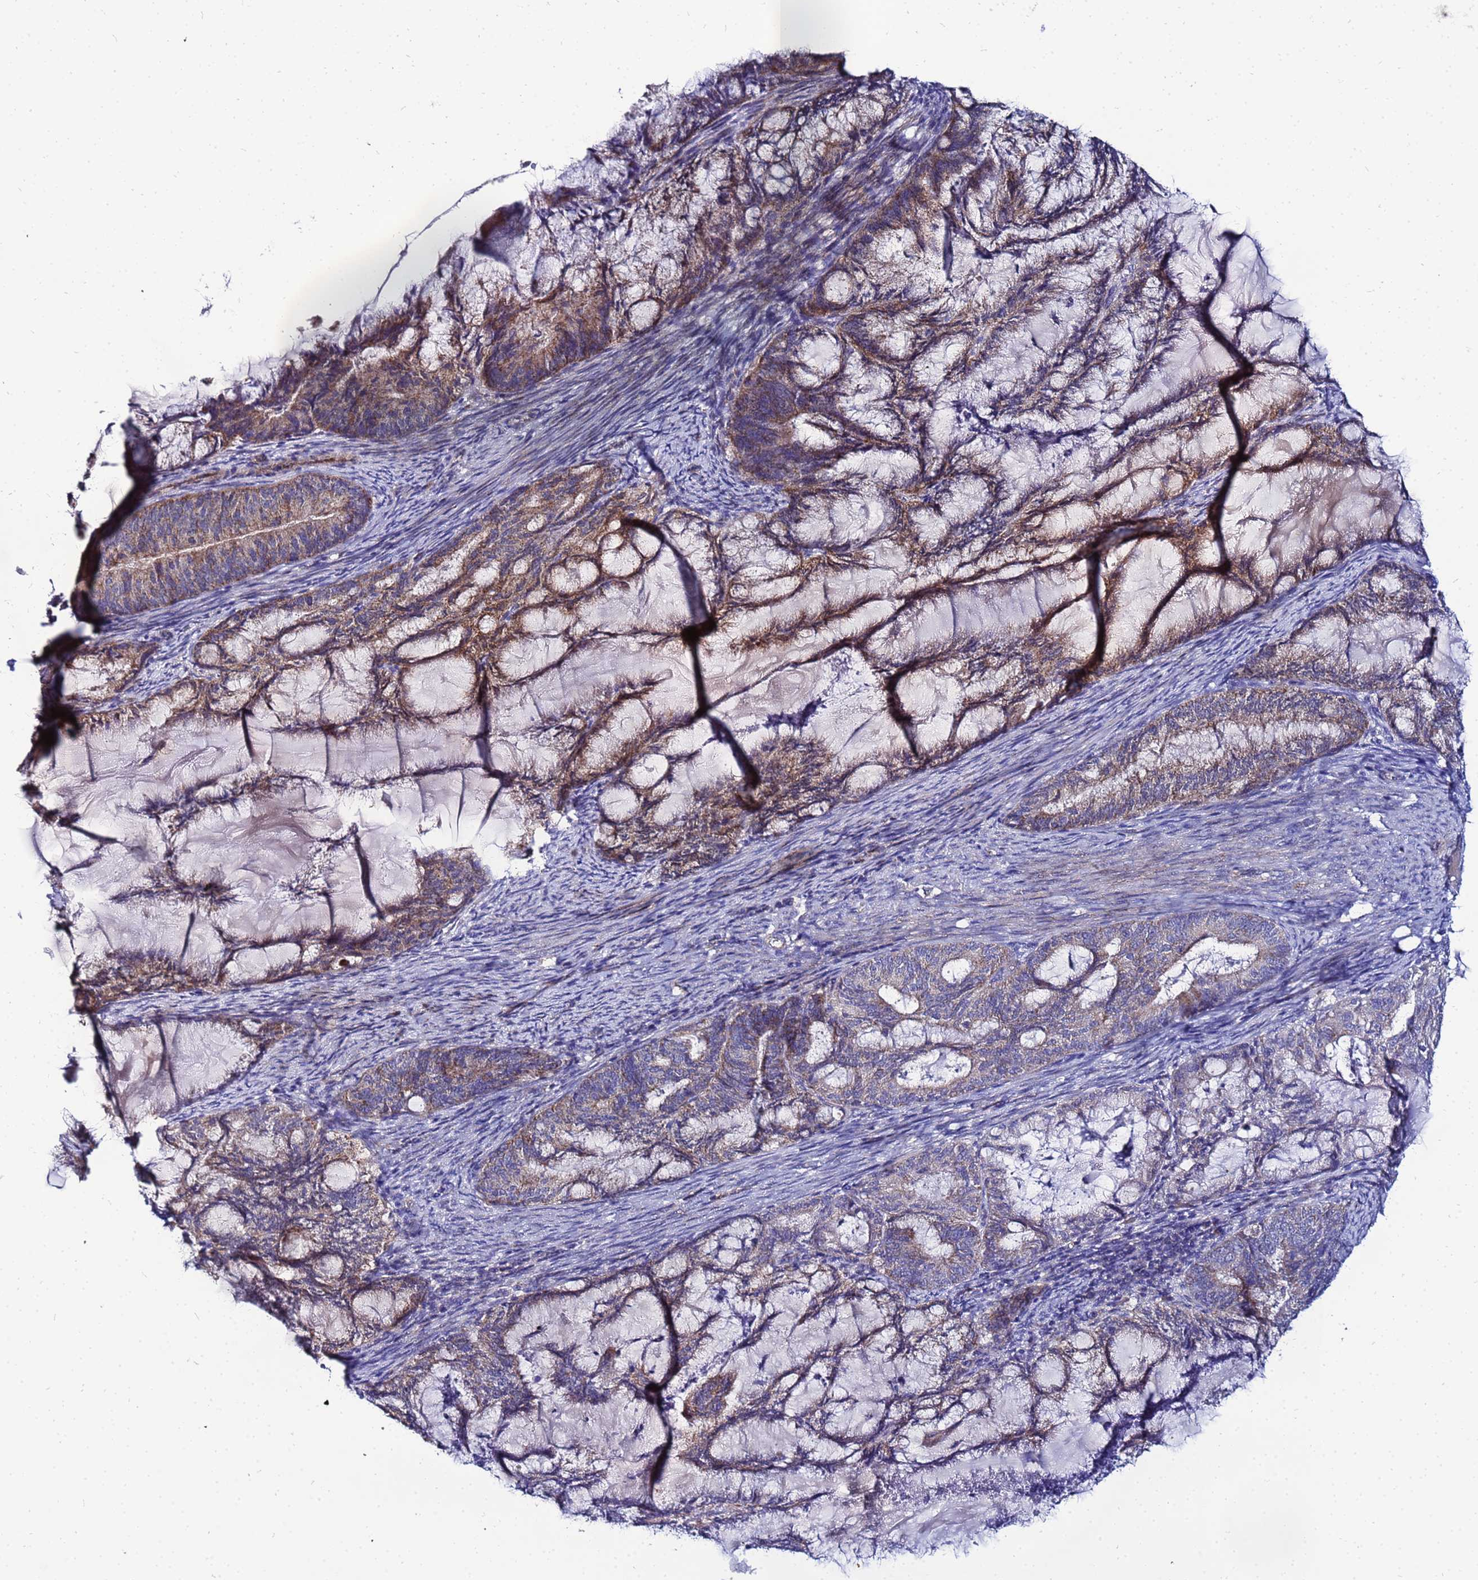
{"staining": {"intensity": "moderate", "quantity": ">75%", "location": "cytoplasmic/membranous"}, "tissue": "endometrial cancer", "cell_type": "Tumor cells", "image_type": "cancer", "snomed": [{"axis": "morphology", "description": "Adenocarcinoma, NOS"}, {"axis": "topography", "description": "Endometrium"}], "caption": "Immunohistochemistry micrograph of endometrial cancer (adenocarcinoma) stained for a protein (brown), which demonstrates medium levels of moderate cytoplasmic/membranous staining in approximately >75% of tumor cells.", "gene": "FAHD2A", "patient": {"sex": "female", "age": 86}}